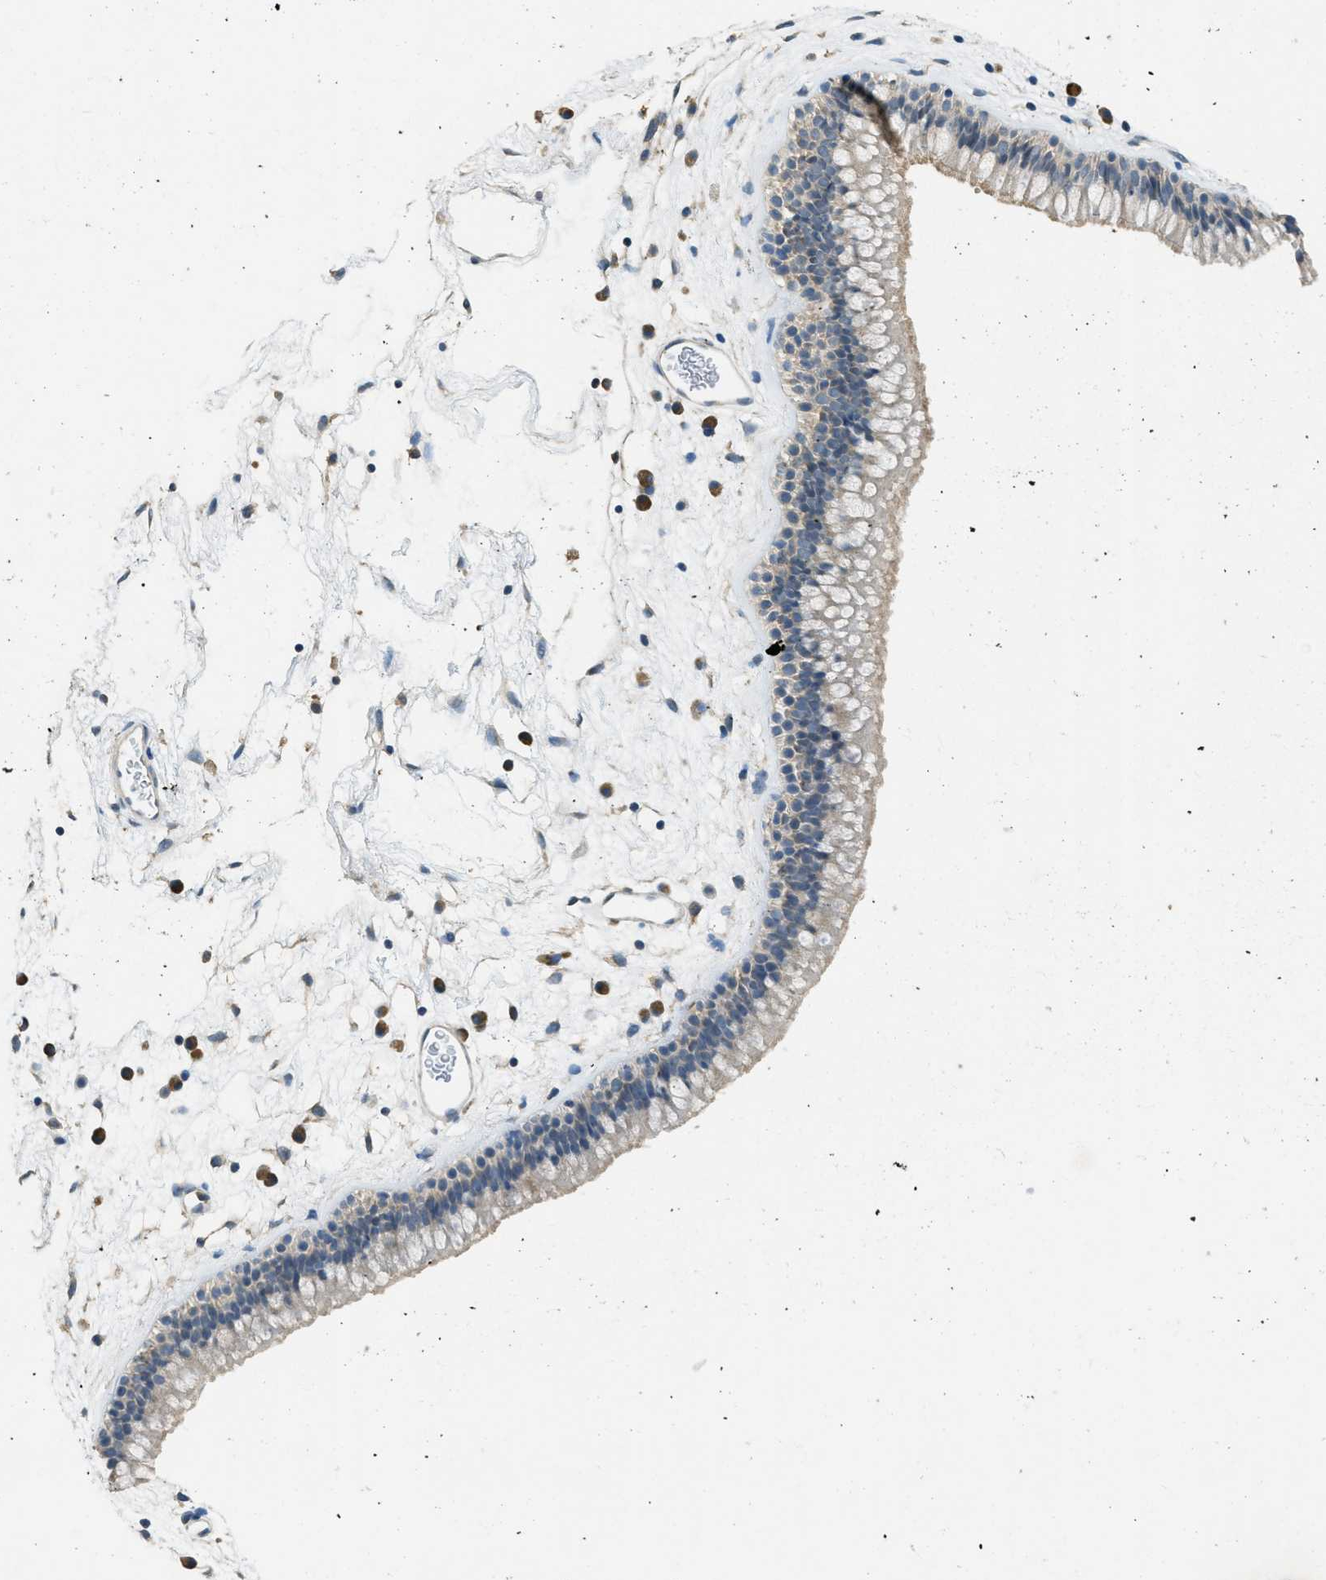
{"staining": {"intensity": "moderate", "quantity": "<25%", "location": "nuclear"}, "tissue": "nasopharynx", "cell_type": "Respiratory epithelial cells", "image_type": "normal", "snomed": [{"axis": "morphology", "description": "Normal tissue, NOS"}, {"axis": "morphology", "description": "Inflammation, NOS"}, {"axis": "topography", "description": "Nasopharynx"}], "caption": "Immunohistochemistry of unremarkable nasopharynx demonstrates low levels of moderate nuclear staining in about <25% of respiratory epithelial cells. (Stains: DAB (3,3'-diaminobenzidine) in brown, nuclei in blue, Microscopy: brightfield microscopy at high magnification).", "gene": "MIS18A", "patient": {"sex": "male", "age": 48}}